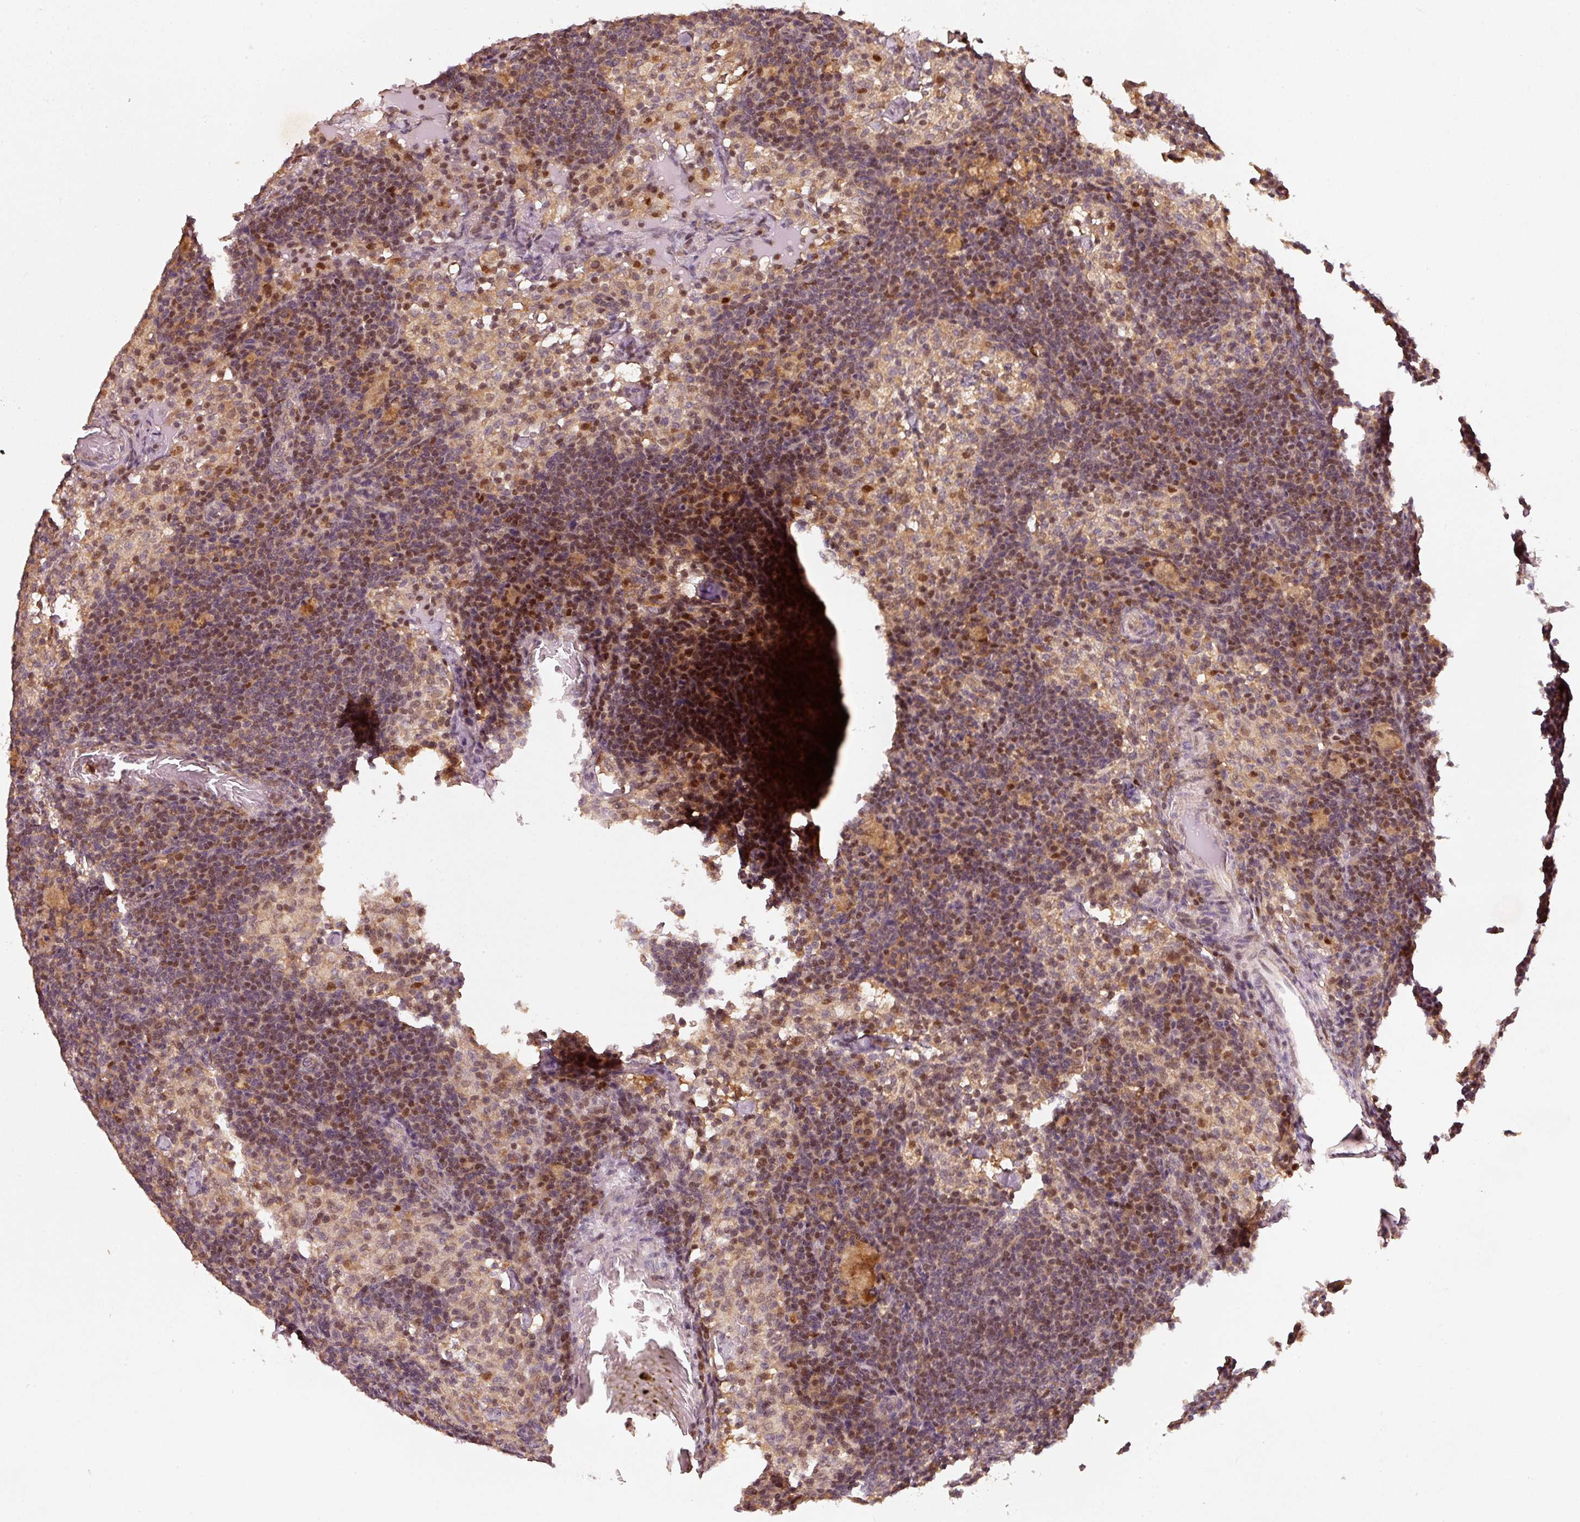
{"staining": {"intensity": "weak", "quantity": ">75%", "location": "cytoplasmic/membranous"}, "tissue": "lymph node", "cell_type": "Germinal center cells", "image_type": "normal", "snomed": [{"axis": "morphology", "description": "Normal tissue, NOS"}, {"axis": "topography", "description": "Lymph node"}], "caption": "Unremarkable lymph node reveals weak cytoplasmic/membranous positivity in approximately >75% of germinal center cells The staining is performed using DAB brown chromogen to label protein expression. The nuclei are counter-stained blue using hematoxylin..", "gene": "RRAS2", "patient": {"sex": "male", "age": 49}}